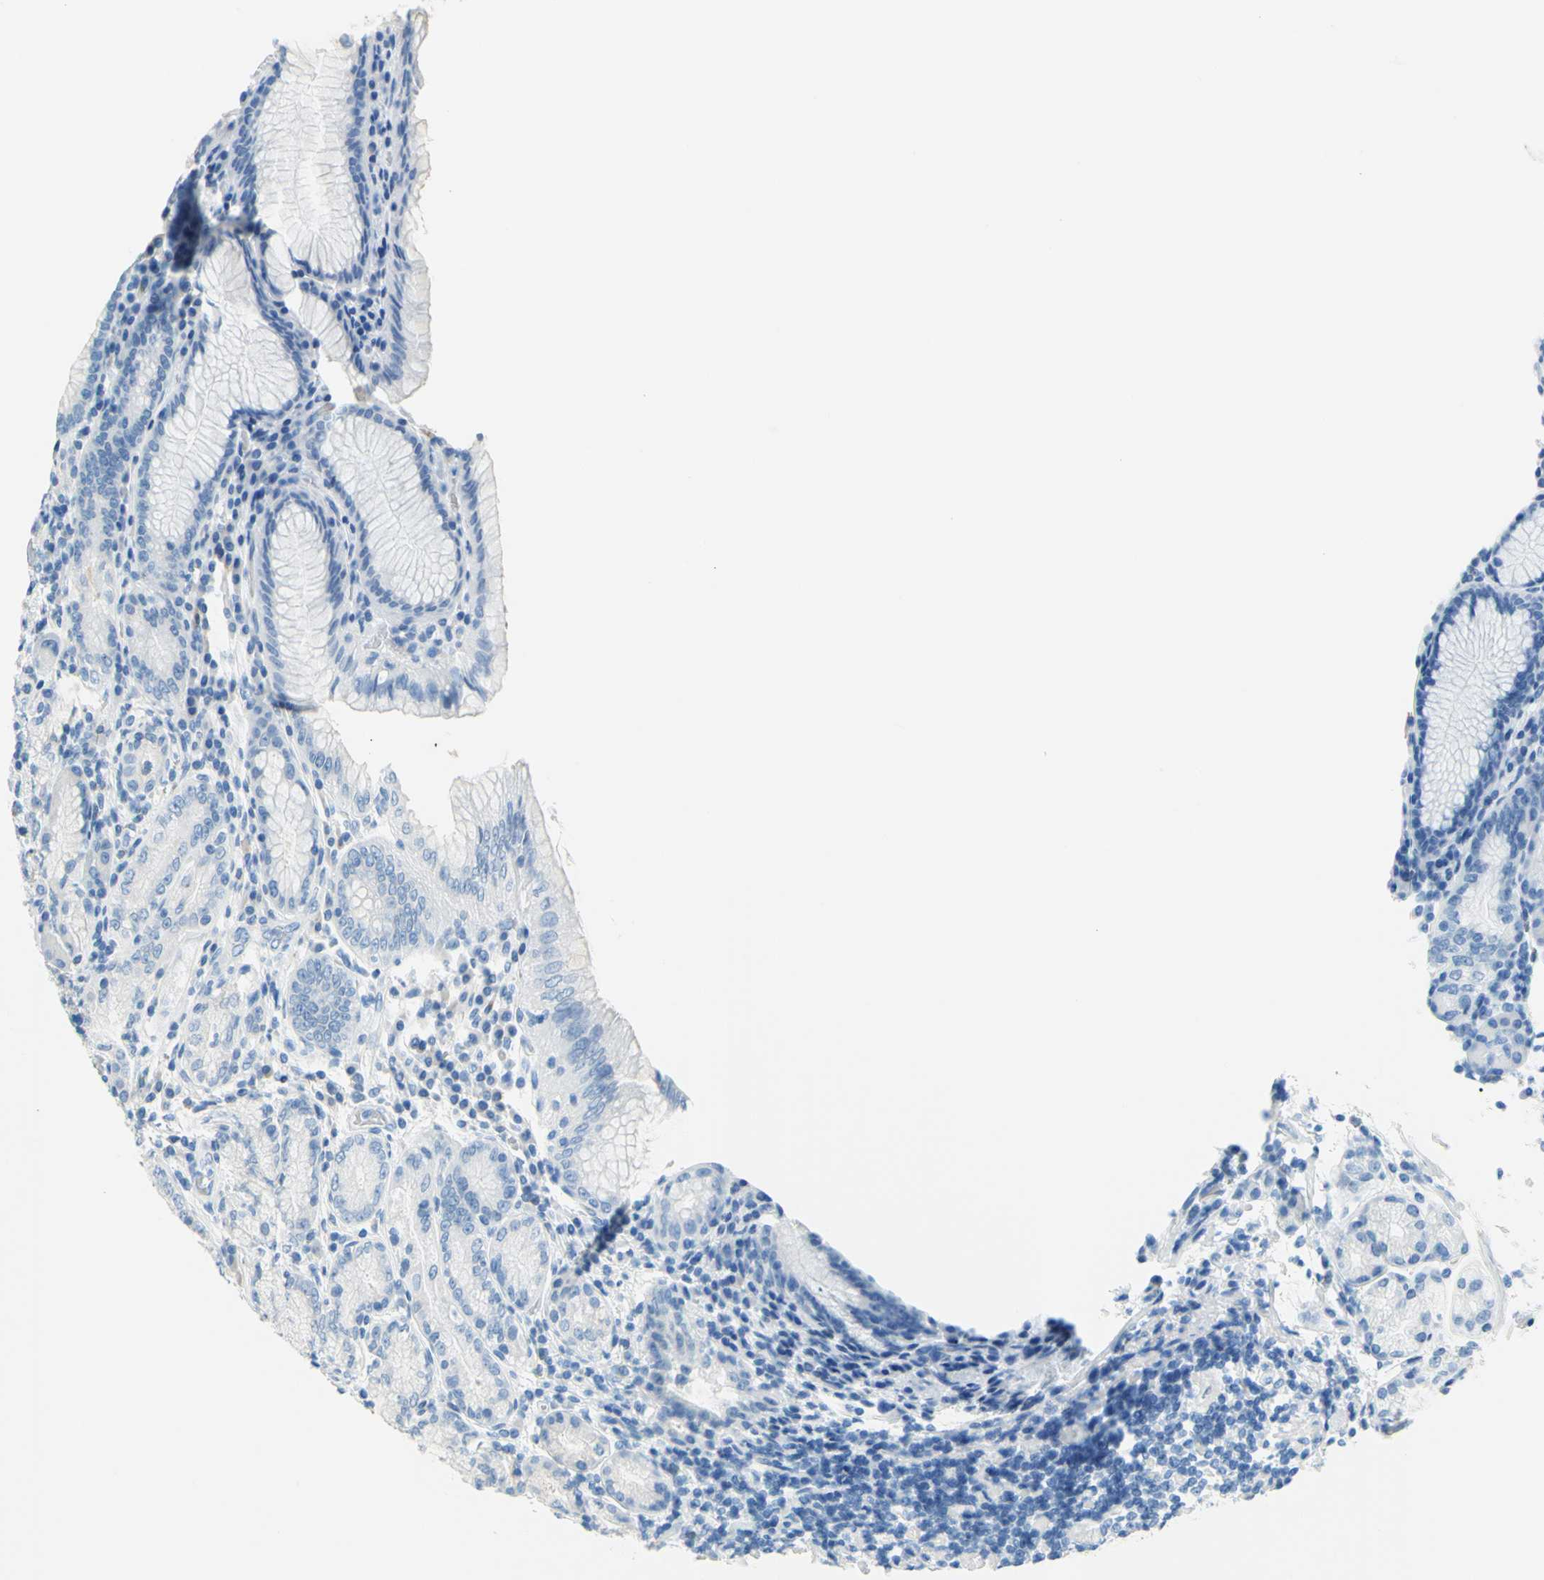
{"staining": {"intensity": "negative", "quantity": "none", "location": "none"}, "tissue": "stomach", "cell_type": "Glandular cells", "image_type": "normal", "snomed": [{"axis": "morphology", "description": "Normal tissue, NOS"}, {"axis": "topography", "description": "Stomach, lower"}], "caption": "Immunohistochemical staining of benign human stomach reveals no significant positivity in glandular cells. The staining is performed using DAB (3,3'-diaminobenzidine) brown chromogen with nuclei counter-stained in using hematoxylin.", "gene": "DCT", "patient": {"sex": "female", "age": 76}}